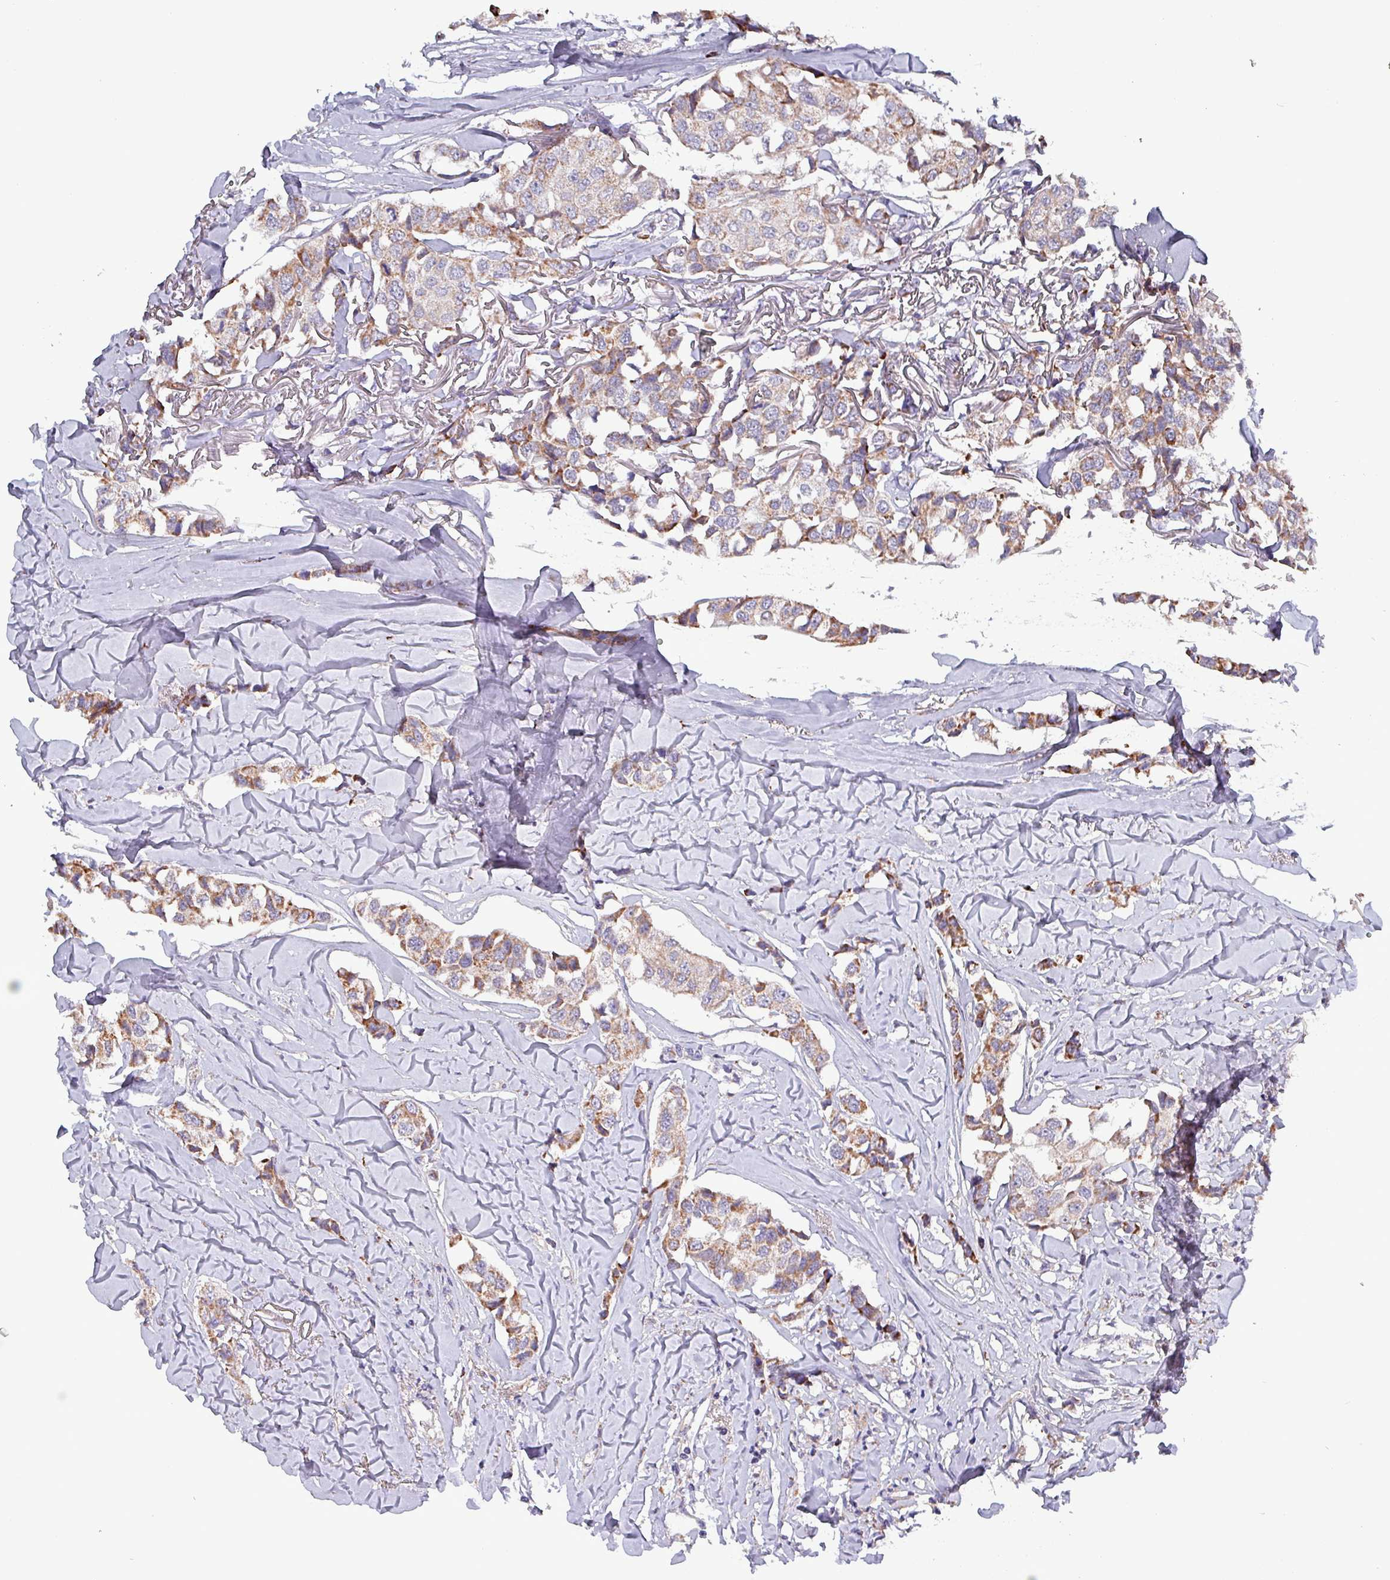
{"staining": {"intensity": "moderate", "quantity": "25%-75%", "location": "cytoplasmic/membranous"}, "tissue": "breast cancer", "cell_type": "Tumor cells", "image_type": "cancer", "snomed": [{"axis": "morphology", "description": "Duct carcinoma"}, {"axis": "topography", "description": "Breast"}], "caption": "Breast cancer (invasive ductal carcinoma) tissue displays moderate cytoplasmic/membranous staining in about 25%-75% of tumor cells", "gene": "ZNF322", "patient": {"sex": "female", "age": 80}}